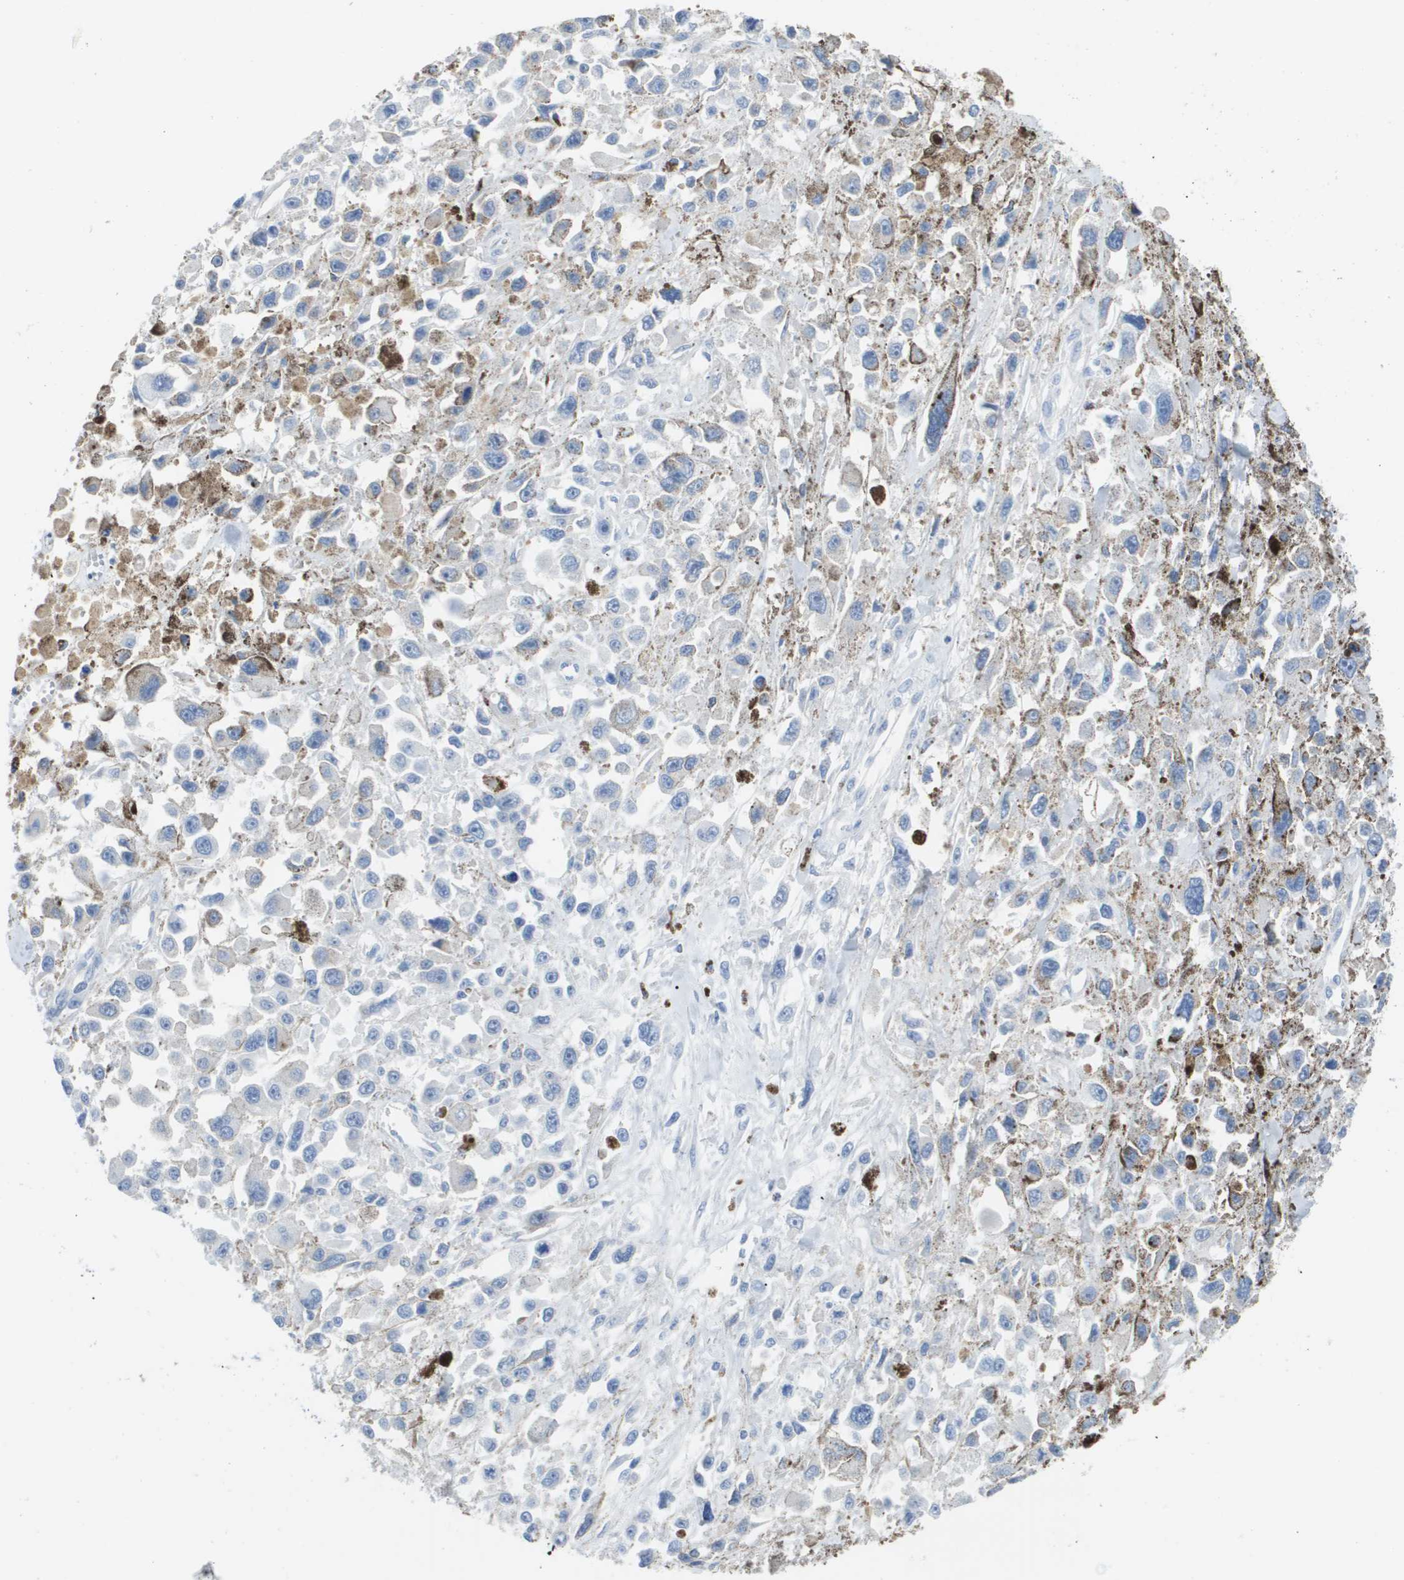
{"staining": {"intensity": "negative", "quantity": "none", "location": "none"}, "tissue": "melanoma", "cell_type": "Tumor cells", "image_type": "cancer", "snomed": [{"axis": "morphology", "description": "Malignant melanoma, Metastatic site"}, {"axis": "topography", "description": "Lymph node"}], "caption": "Immunohistochemistry (IHC) histopathology image of human malignant melanoma (metastatic site) stained for a protein (brown), which exhibits no positivity in tumor cells. (DAB (3,3'-diaminobenzidine) IHC, high magnification).", "gene": "MYL3", "patient": {"sex": "male", "age": 59}}